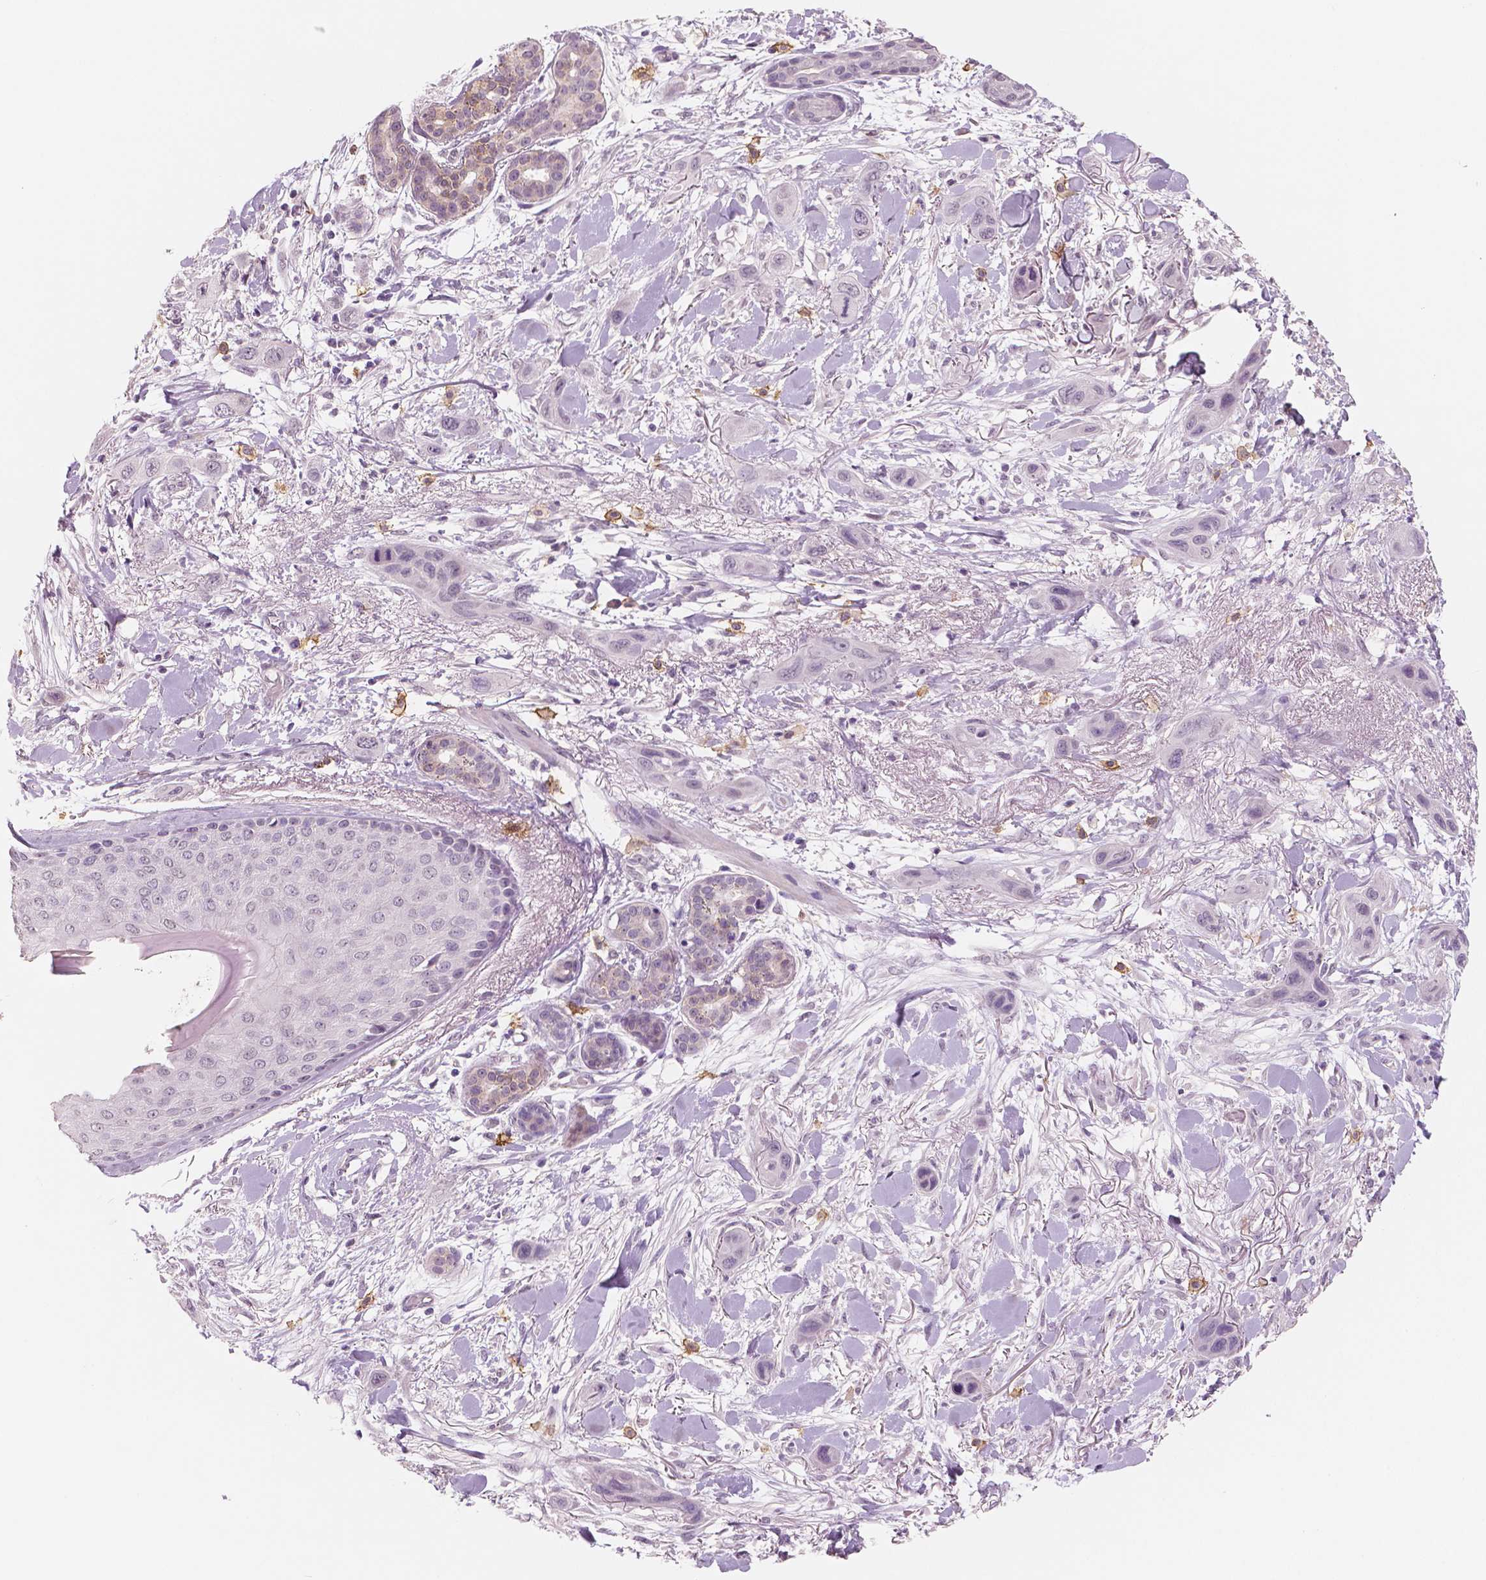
{"staining": {"intensity": "negative", "quantity": "none", "location": "none"}, "tissue": "skin cancer", "cell_type": "Tumor cells", "image_type": "cancer", "snomed": [{"axis": "morphology", "description": "Squamous cell carcinoma, NOS"}, {"axis": "topography", "description": "Skin"}], "caption": "Human squamous cell carcinoma (skin) stained for a protein using immunohistochemistry exhibits no staining in tumor cells.", "gene": "KIT", "patient": {"sex": "male", "age": 79}}